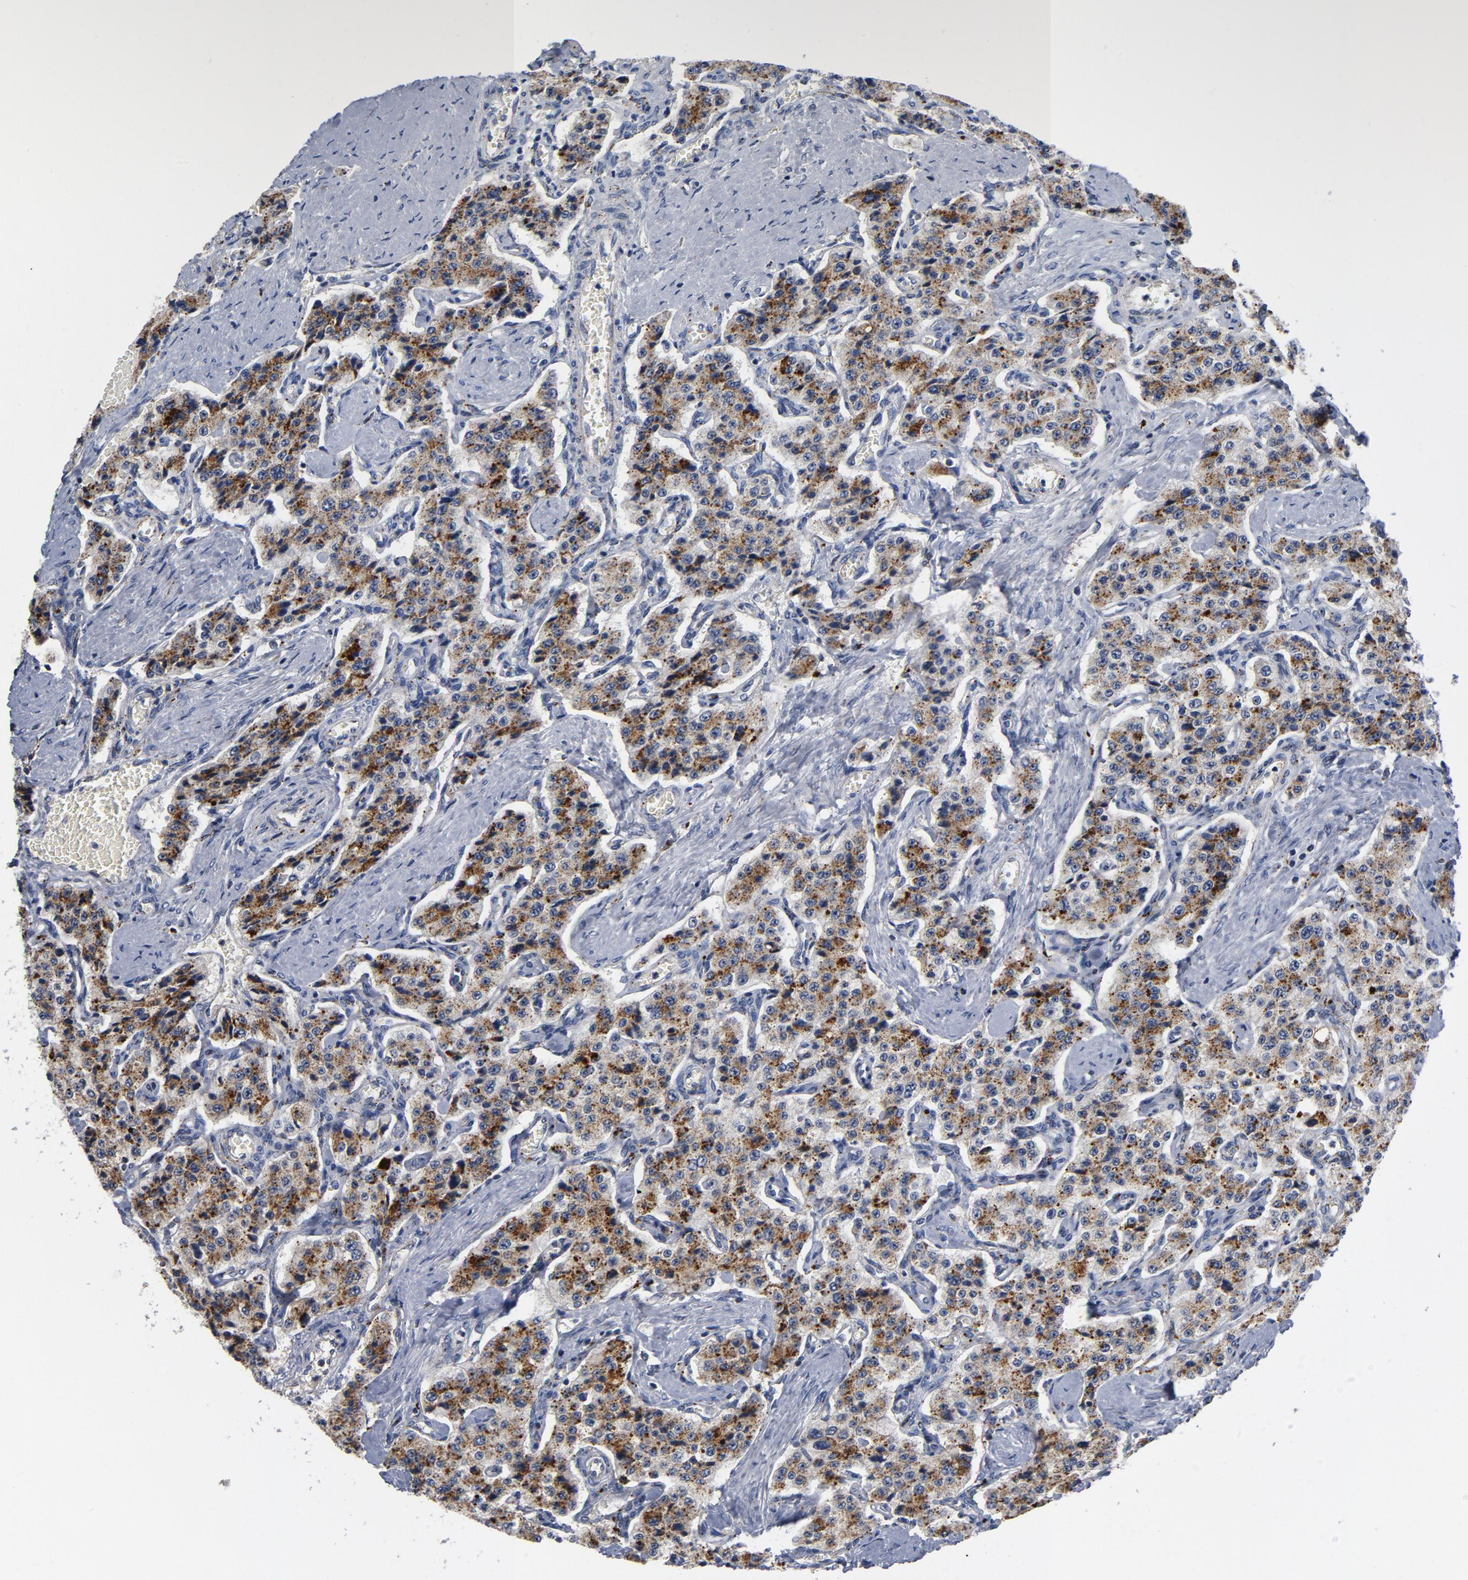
{"staining": {"intensity": "moderate", "quantity": ">75%", "location": "cytoplasmic/membranous"}, "tissue": "carcinoid", "cell_type": "Tumor cells", "image_type": "cancer", "snomed": [{"axis": "morphology", "description": "Carcinoid, malignant, NOS"}, {"axis": "topography", "description": "Small intestine"}], "caption": "The image shows staining of carcinoid (malignant), revealing moderate cytoplasmic/membranous protein expression (brown color) within tumor cells.", "gene": "AKT2", "patient": {"sex": "male", "age": 52}}